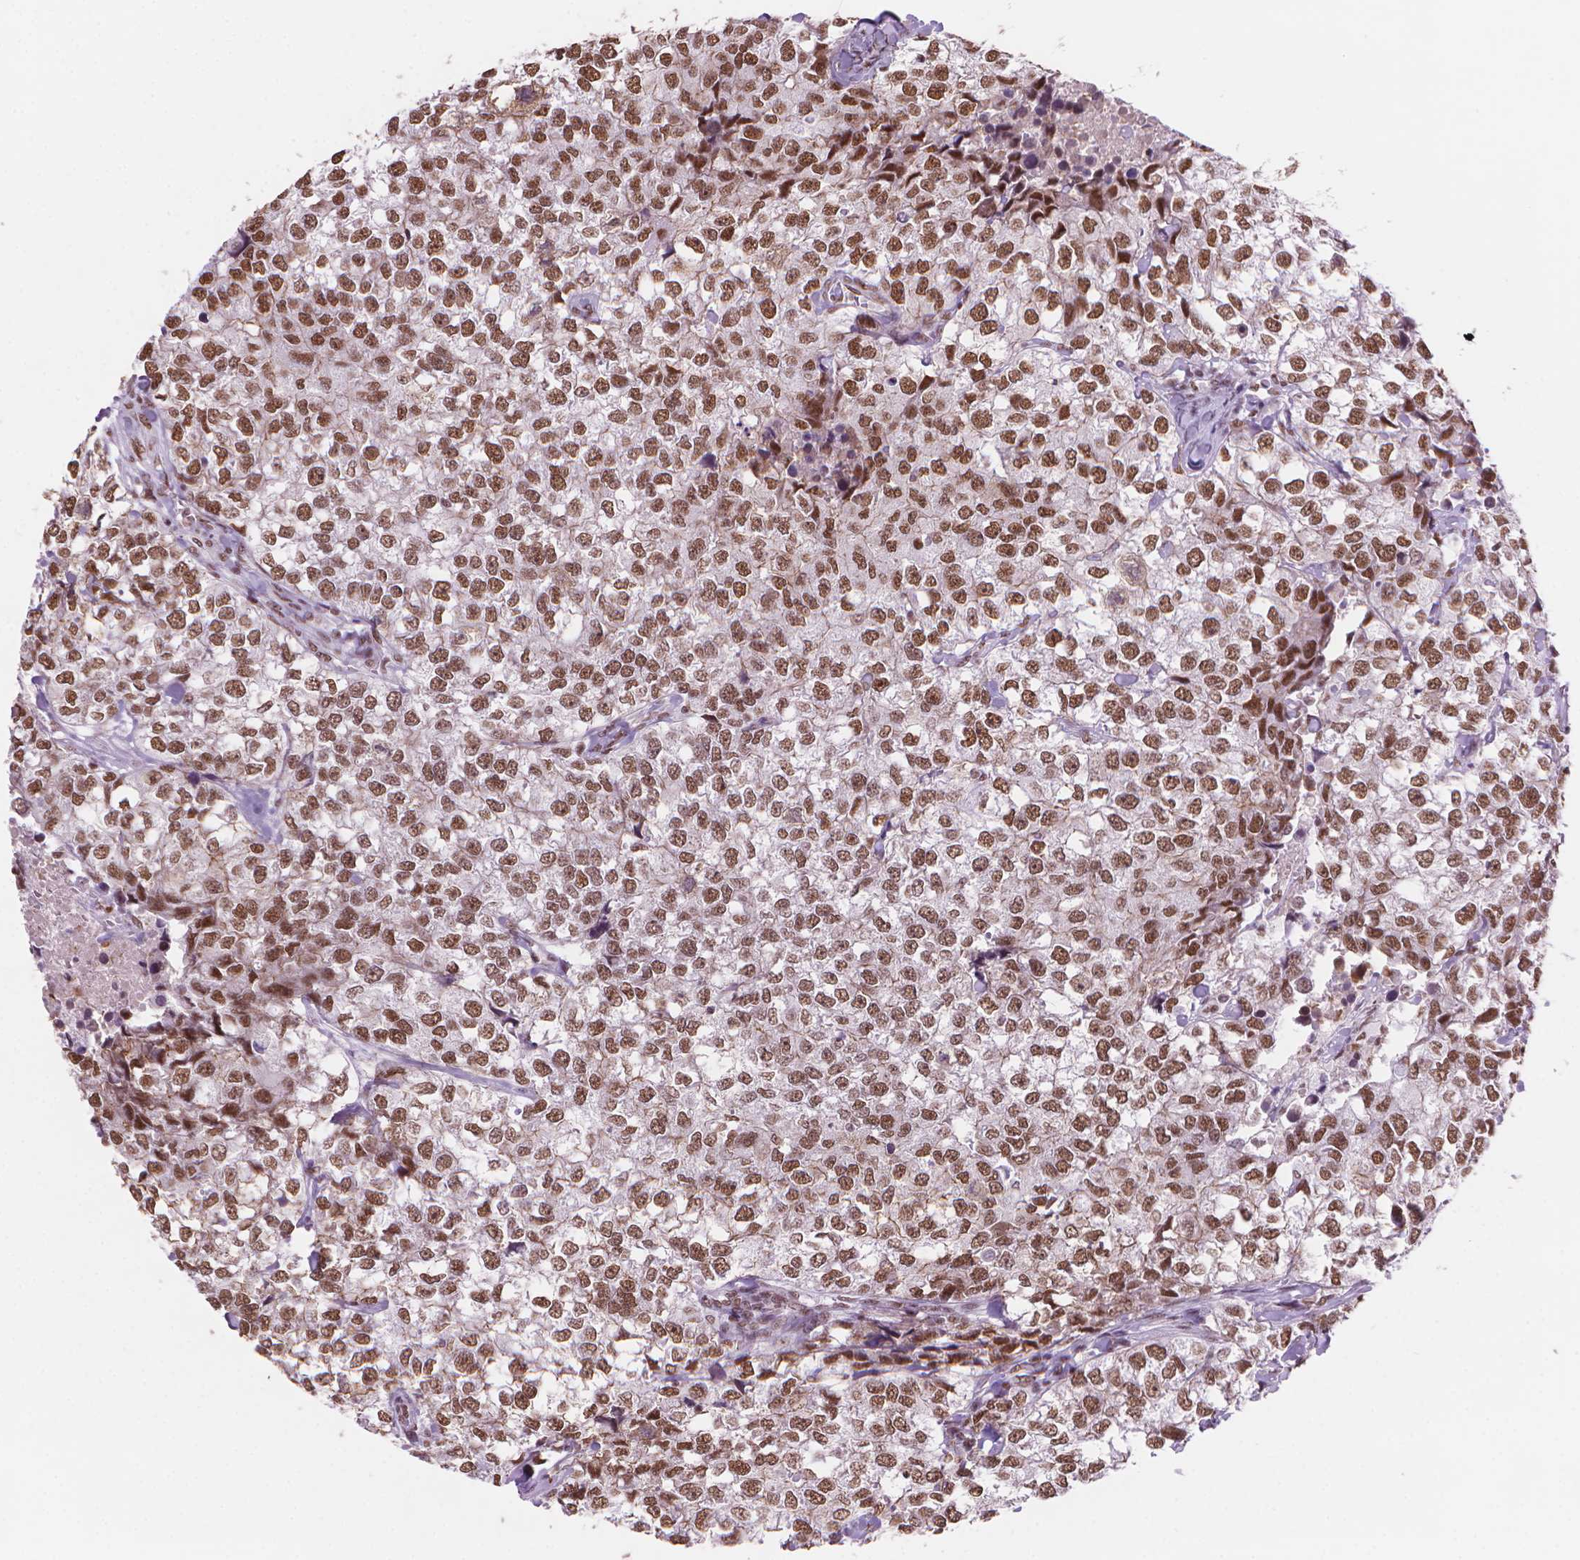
{"staining": {"intensity": "moderate", "quantity": ">75%", "location": "nuclear"}, "tissue": "breast cancer", "cell_type": "Tumor cells", "image_type": "cancer", "snomed": [{"axis": "morphology", "description": "Duct carcinoma"}, {"axis": "topography", "description": "Breast"}], "caption": "Tumor cells exhibit medium levels of moderate nuclear expression in approximately >75% of cells in invasive ductal carcinoma (breast).", "gene": "RPA4", "patient": {"sex": "female", "age": 30}}